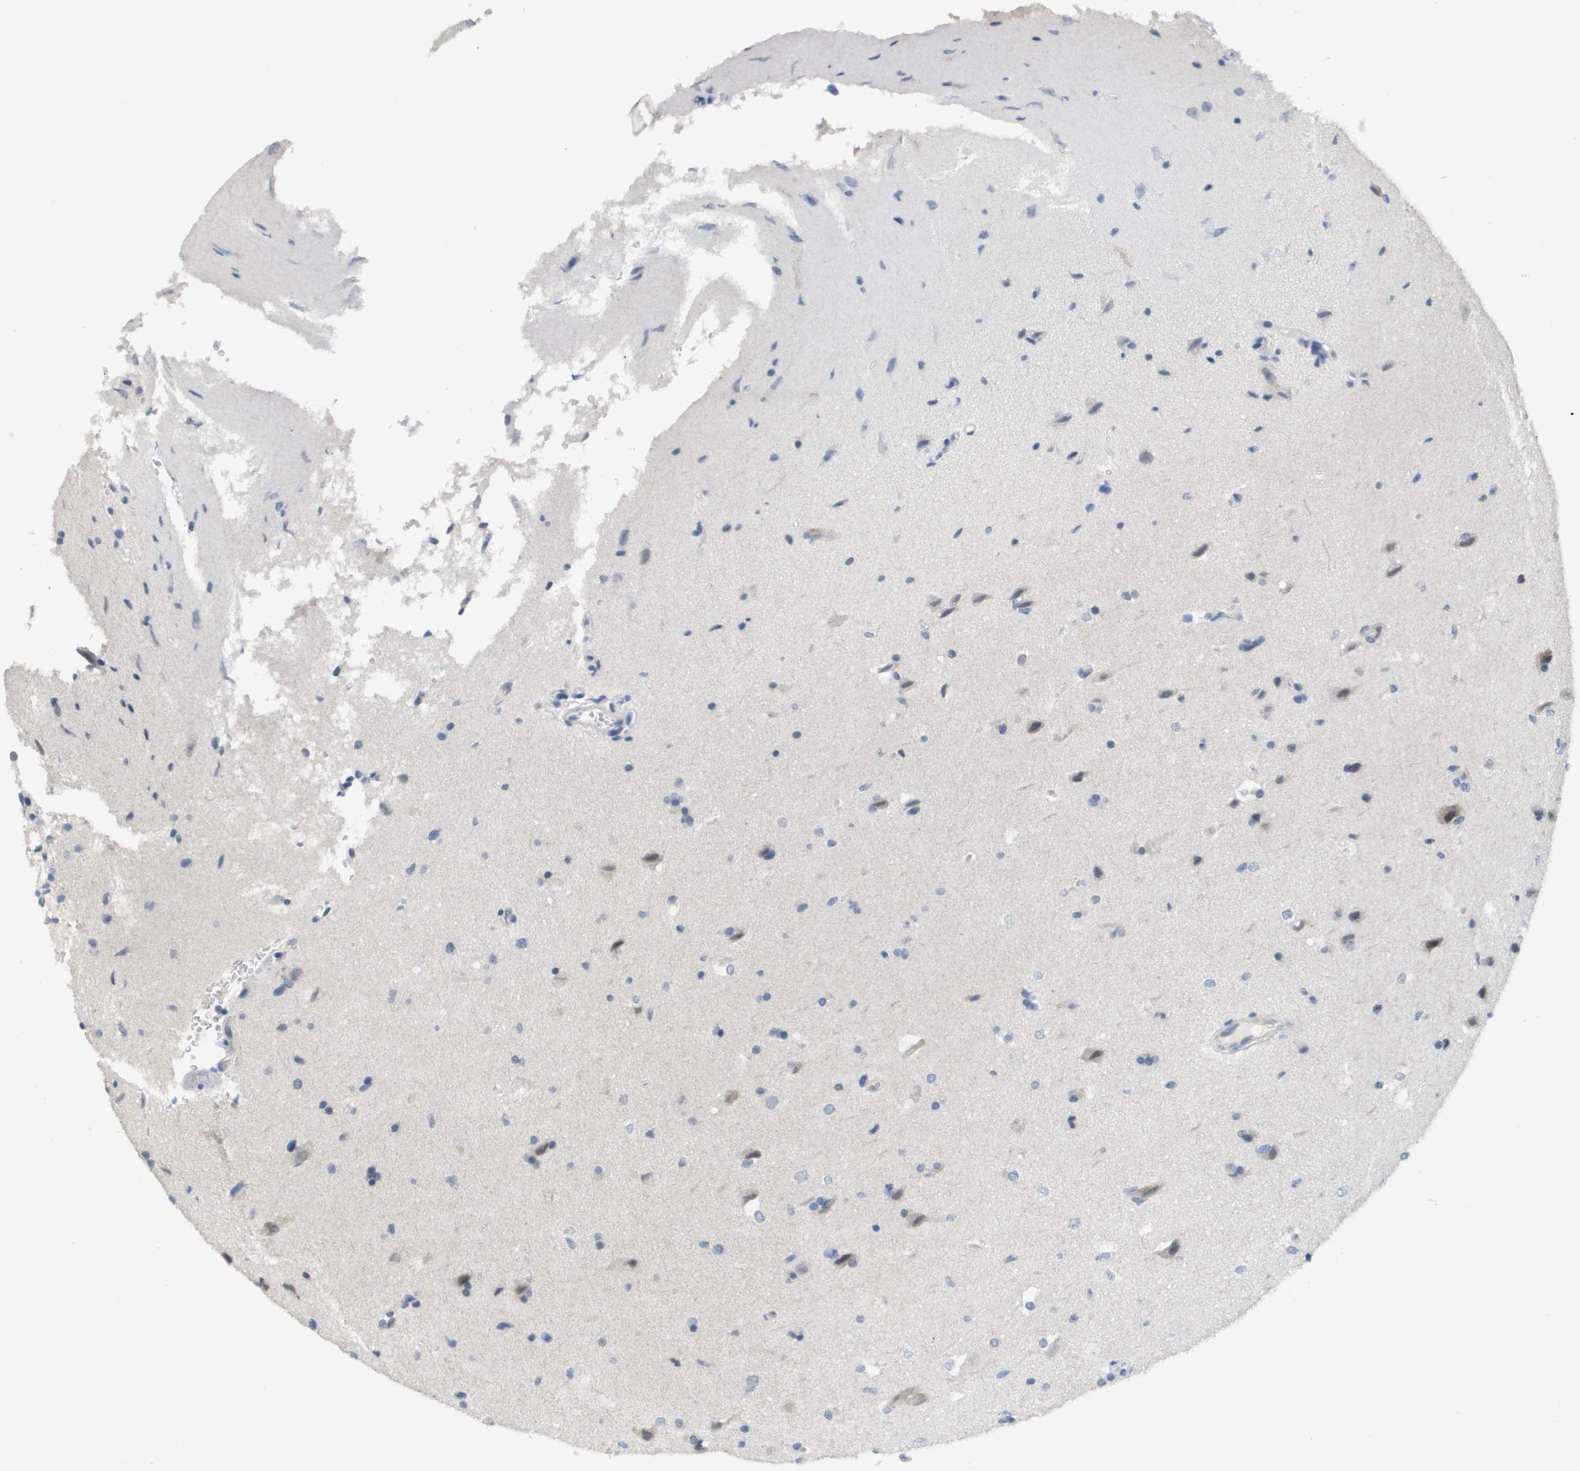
{"staining": {"intensity": "negative", "quantity": "none", "location": "none"}, "tissue": "glioma", "cell_type": "Tumor cells", "image_type": "cancer", "snomed": [{"axis": "morphology", "description": "Glioma, malignant, Low grade"}, {"axis": "topography", "description": "Brain"}], "caption": "The histopathology image demonstrates no significant expression in tumor cells of malignant glioma (low-grade).", "gene": "PDE4A", "patient": {"sex": "female", "age": 37}}